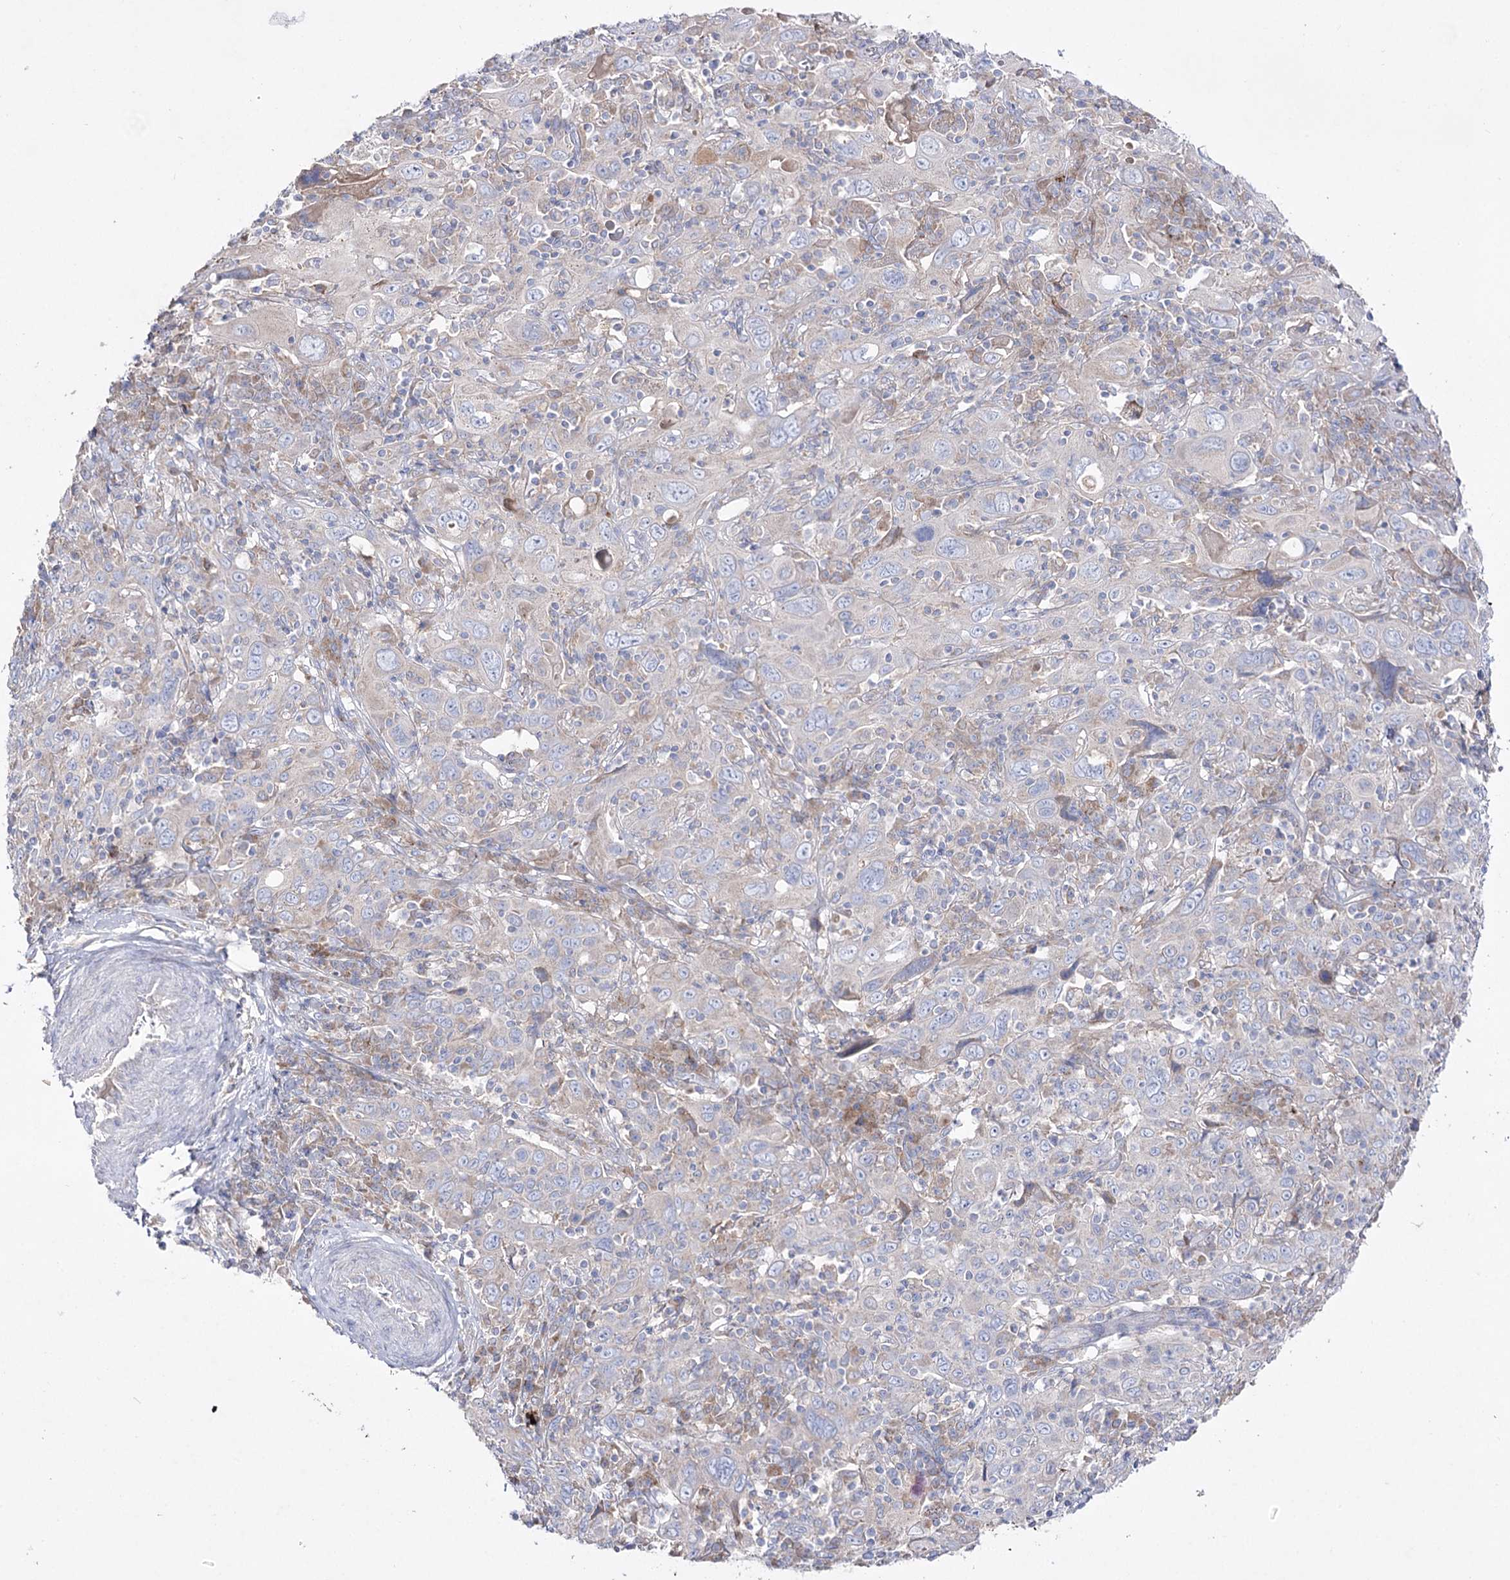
{"staining": {"intensity": "negative", "quantity": "none", "location": "none"}, "tissue": "cervical cancer", "cell_type": "Tumor cells", "image_type": "cancer", "snomed": [{"axis": "morphology", "description": "Squamous cell carcinoma, NOS"}, {"axis": "topography", "description": "Cervix"}], "caption": "IHC of human cervical cancer (squamous cell carcinoma) exhibits no expression in tumor cells. Brightfield microscopy of immunohistochemistry stained with DAB (brown) and hematoxylin (blue), captured at high magnification.", "gene": "NAGLU", "patient": {"sex": "female", "age": 46}}